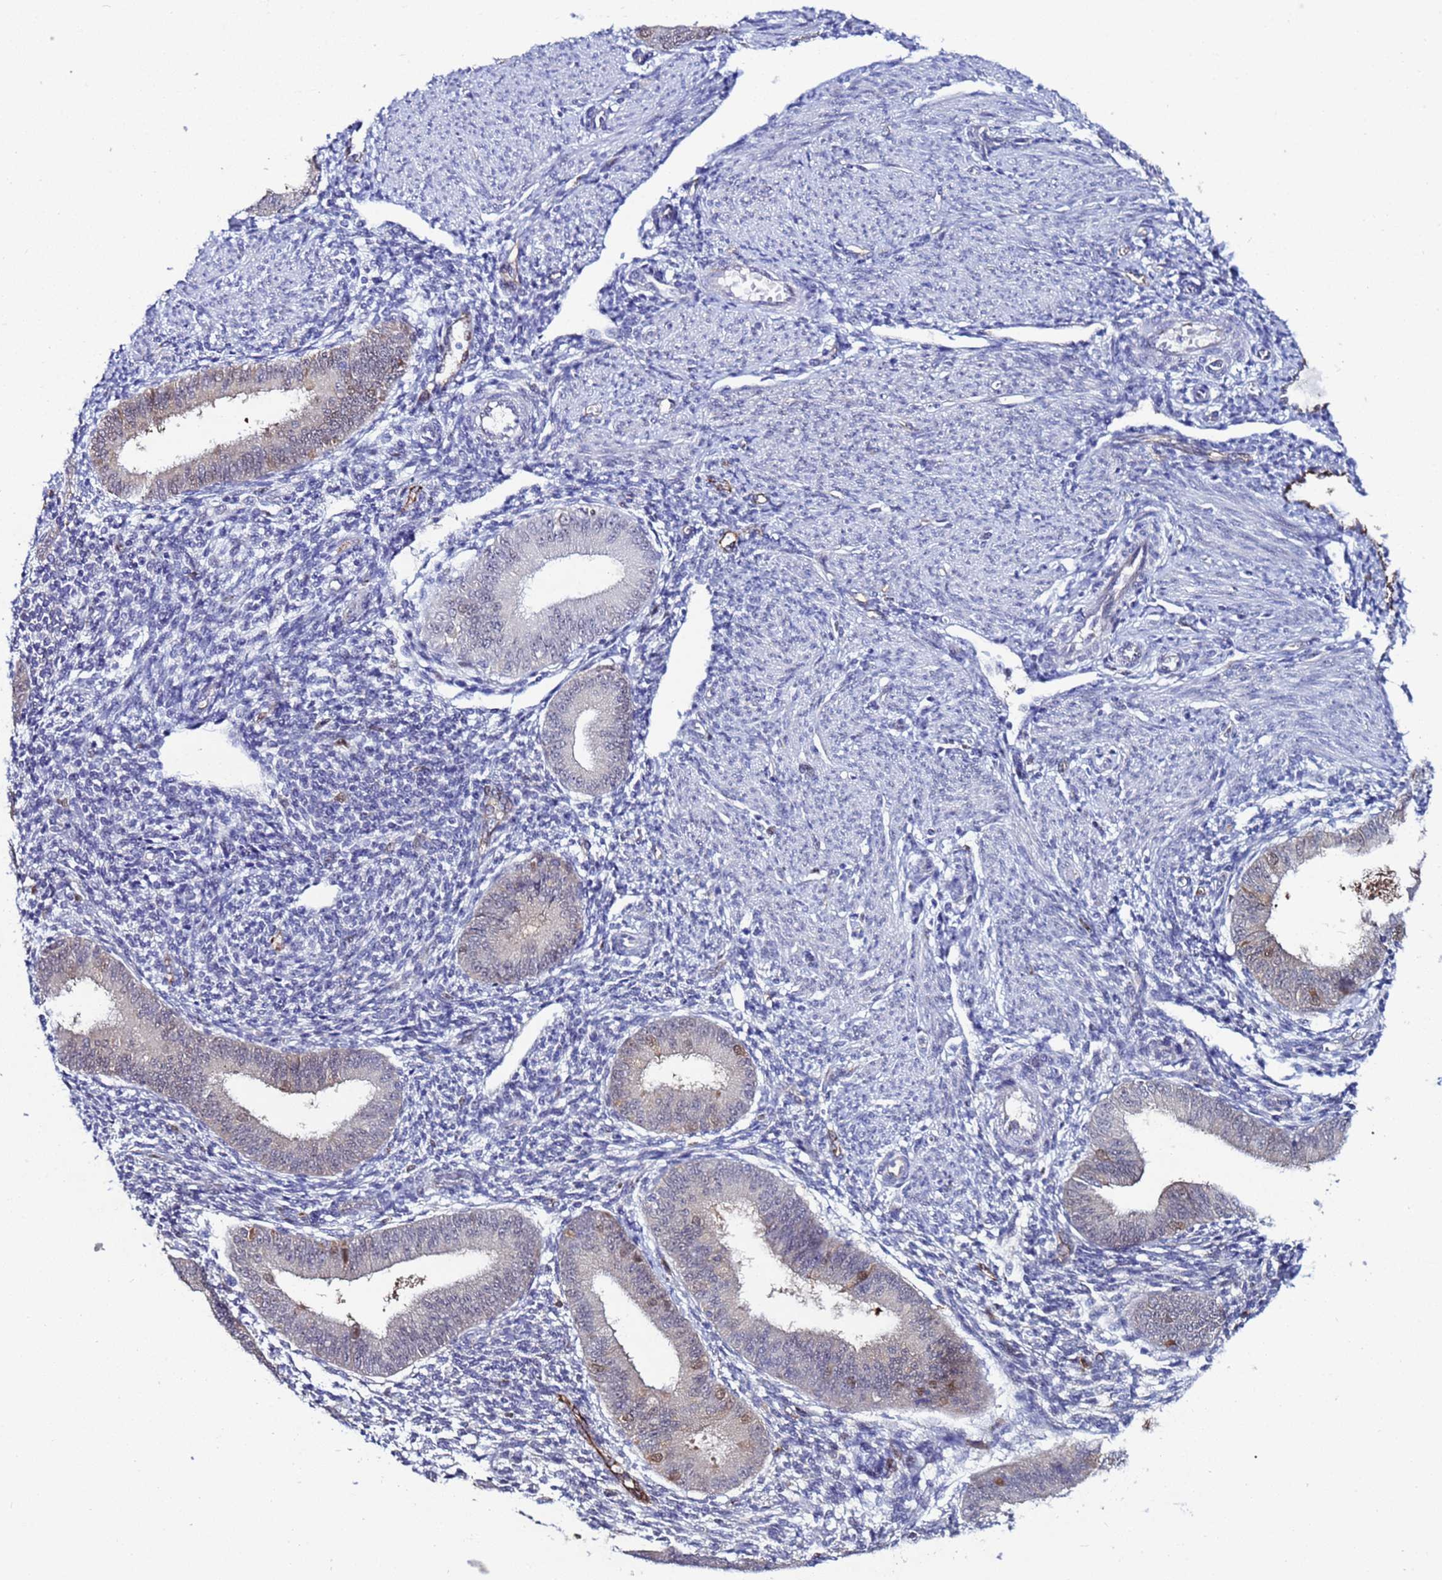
{"staining": {"intensity": "negative", "quantity": "none", "location": "none"}, "tissue": "endometrium", "cell_type": "Cells in endometrial stroma", "image_type": "normal", "snomed": [{"axis": "morphology", "description": "Normal tissue, NOS"}, {"axis": "topography", "description": "Uterus"}, {"axis": "topography", "description": "Endometrium"}], "caption": "Histopathology image shows no significant protein expression in cells in endometrial stroma of benign endometrium.", "gene": "SLC25A37", "patient": {"sex": "female", "age": 48}}